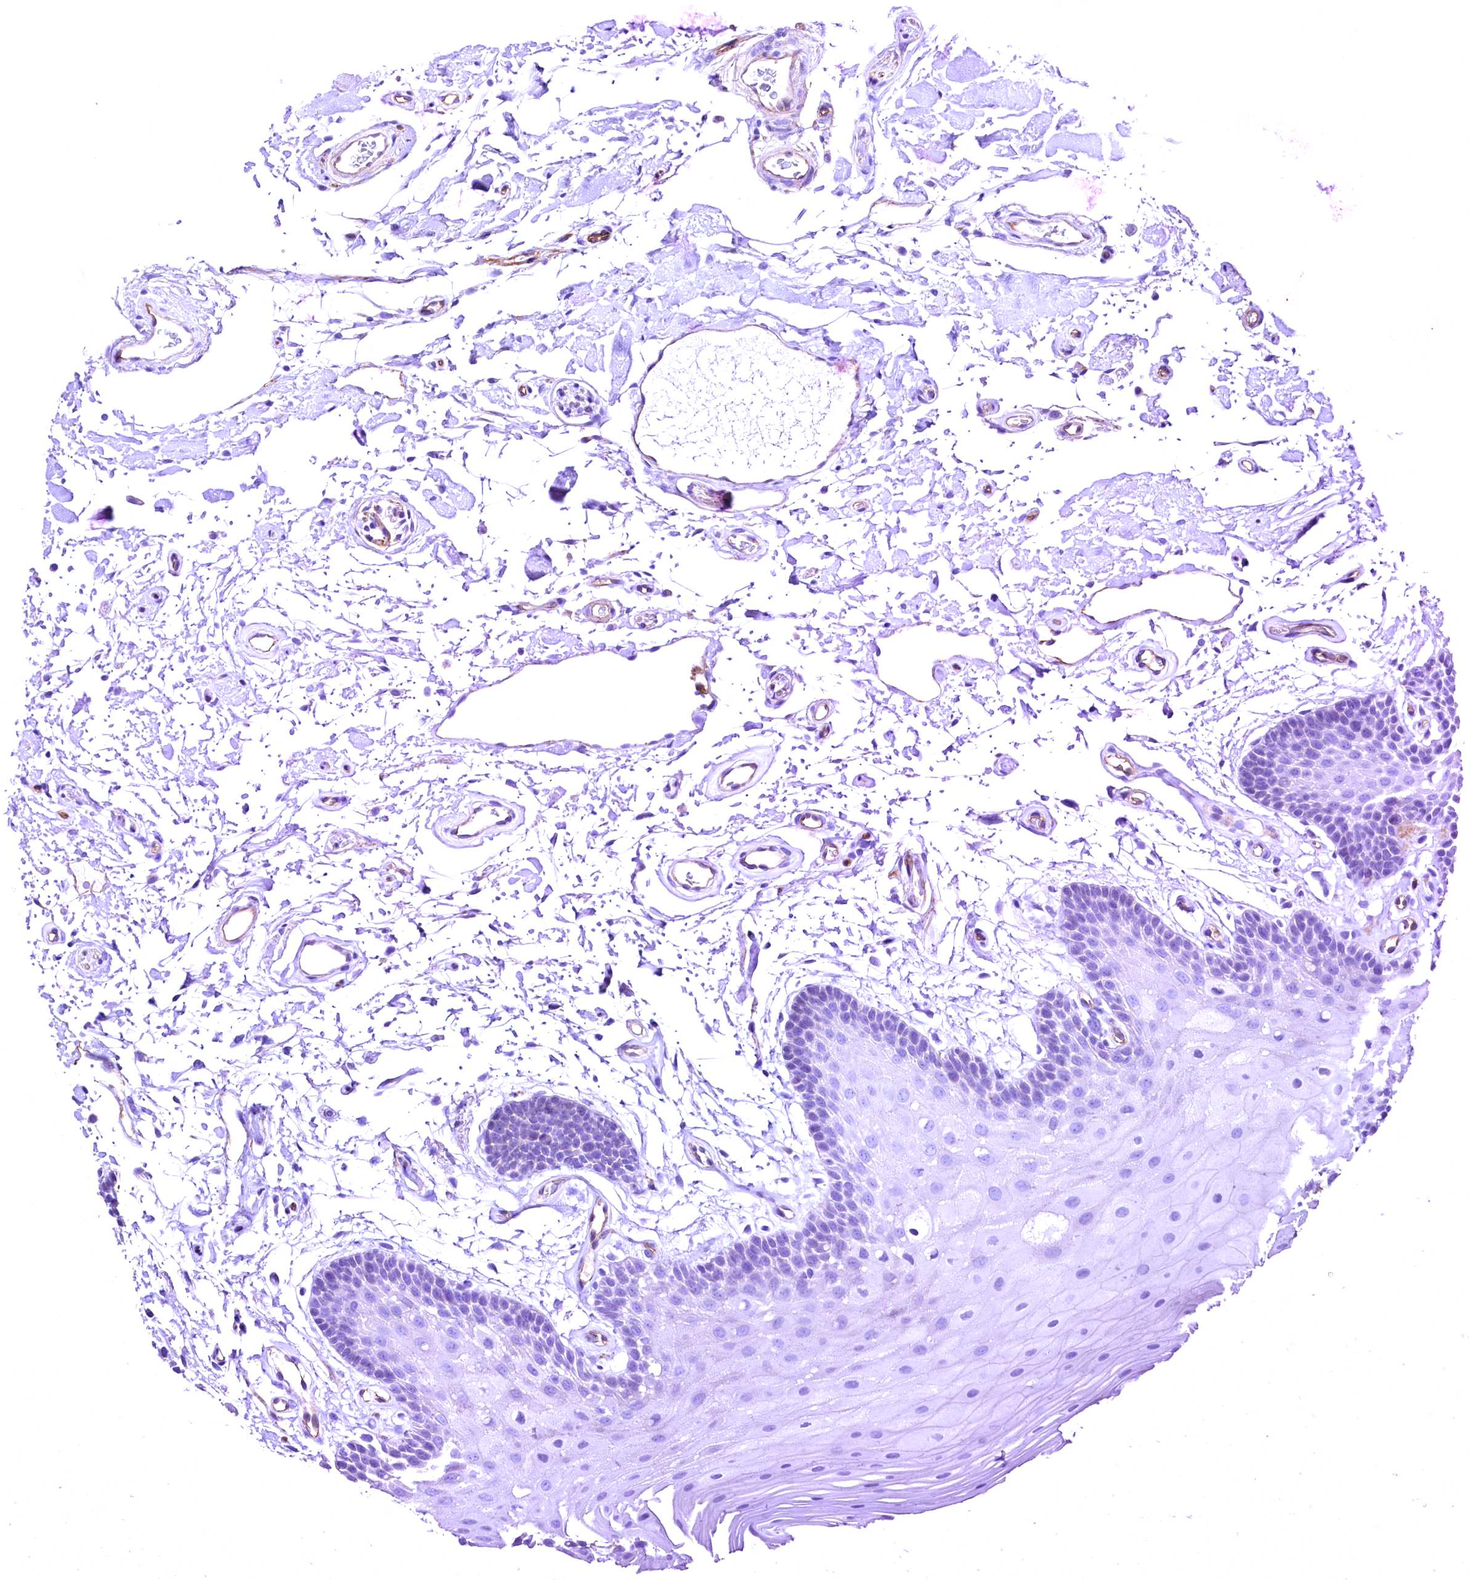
{"staining": {"intensity": "negative", "quantity": "none", "location": "none"}, "tissue": "oral mucosa", "cell_type": "Squamous epithelial cells", "image_type": "normal", "snomed": [{"axis": "morphology", "description": "Normal tissue, NOS"}, {"axis": "topography", "description": "Oral tissue"}], "caption": "A micrograph of human oral mucosa is negative for staining in squamous epithelial cells. (Stains: DAB IHC with hematoxylin counter stain, Microscopy: brightfield microscopy at high magnification).", "gene": "SLF1", "patient": {"sex": "male", "age": 62}}